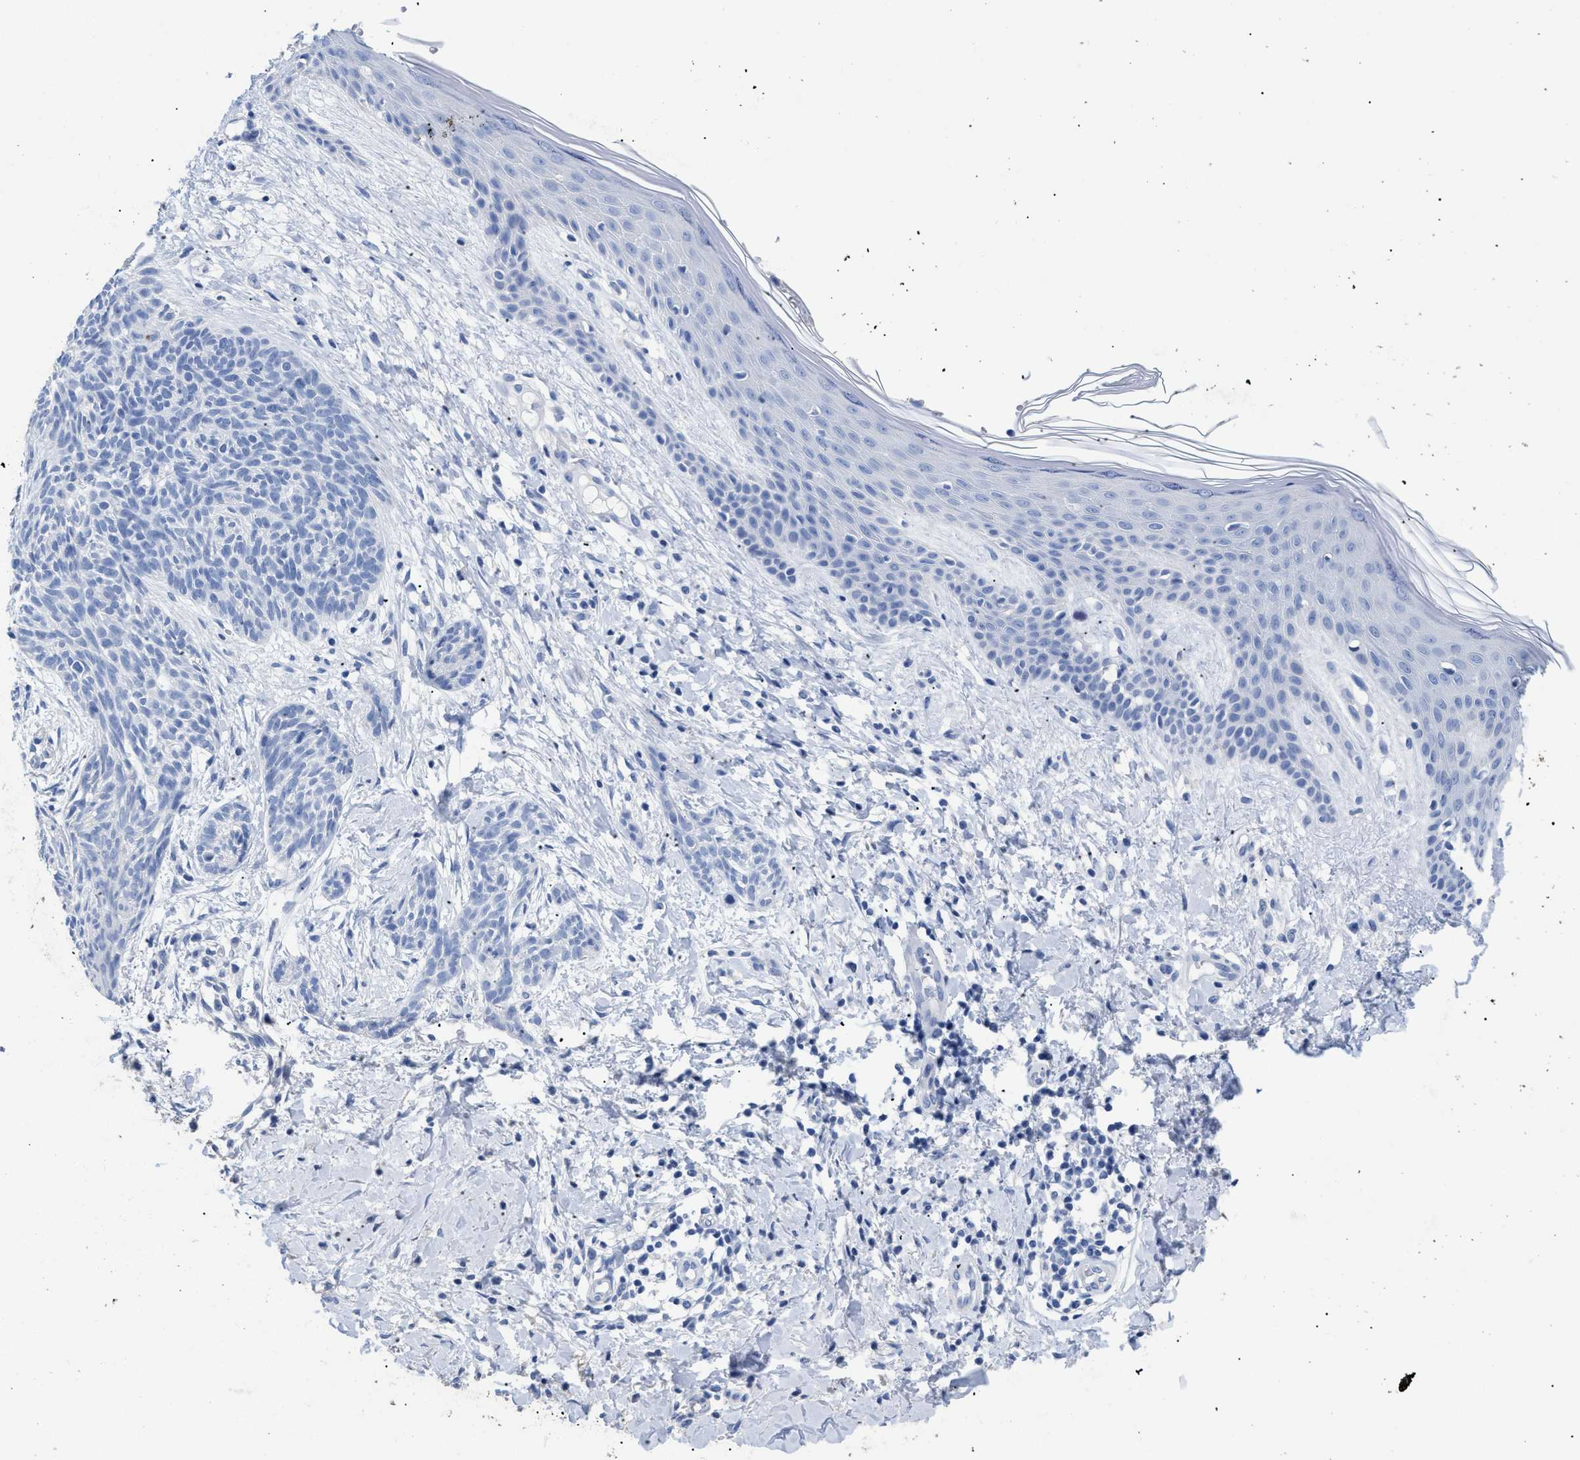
{"staining": {"intensity": "negative", "quantity": "none", "location": "none"}, "tissue": "skin cancer", "cell_type": "Tumor cells", "image_type": "cancer", "snomed": [{"axis": "morphology", "description": "Basal cell carcinoma"}, {"axis": "topography", "description": "Skin"}], "caption": "Tumor cells show no significant positivity in skin cancer (basal cell carcinoma).", "gene": "DLC1", "patient": {"sex": "female", "age": 59}}